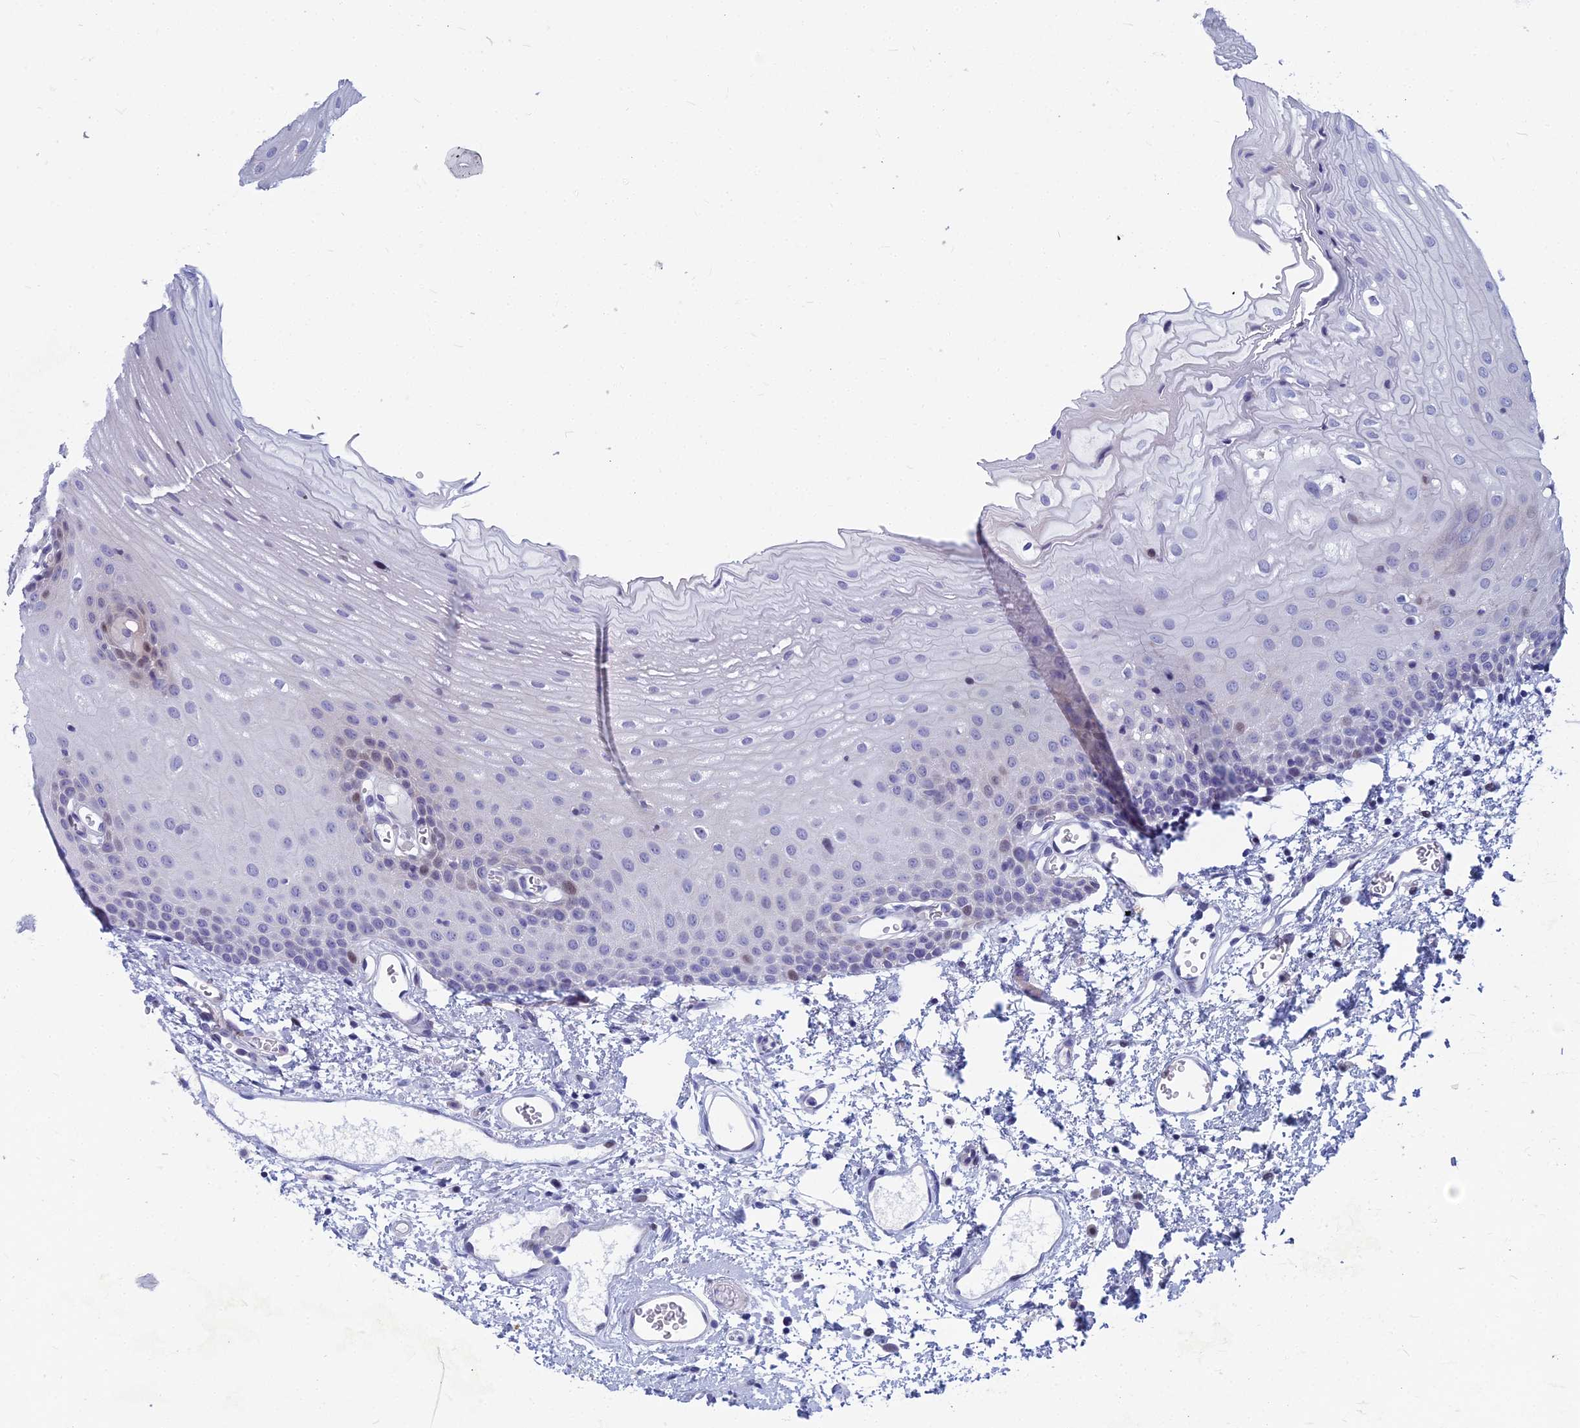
{"staining": {"intensity": "moderate", "quantity": "<25%", "location": "nuclear"}, "tissue": "oral mucosa", "cell_type": "Squamous epithelial cells", "image_type": "normal", "snomed": [{"axis": "morphology", "description": "Normal tissue, NOS"}, {"axis": "topography", "description": "Oral tissue"}], "caption": "Immunohistochemistry (IHC) image of benign oral mucosa stained for a protein (brown), which displays low levels of moderate nuclear staining in about <25% of squamous epithelial cells.", "gene": "MYBPC2", "patient": {"sex": "female", "age": 70}}